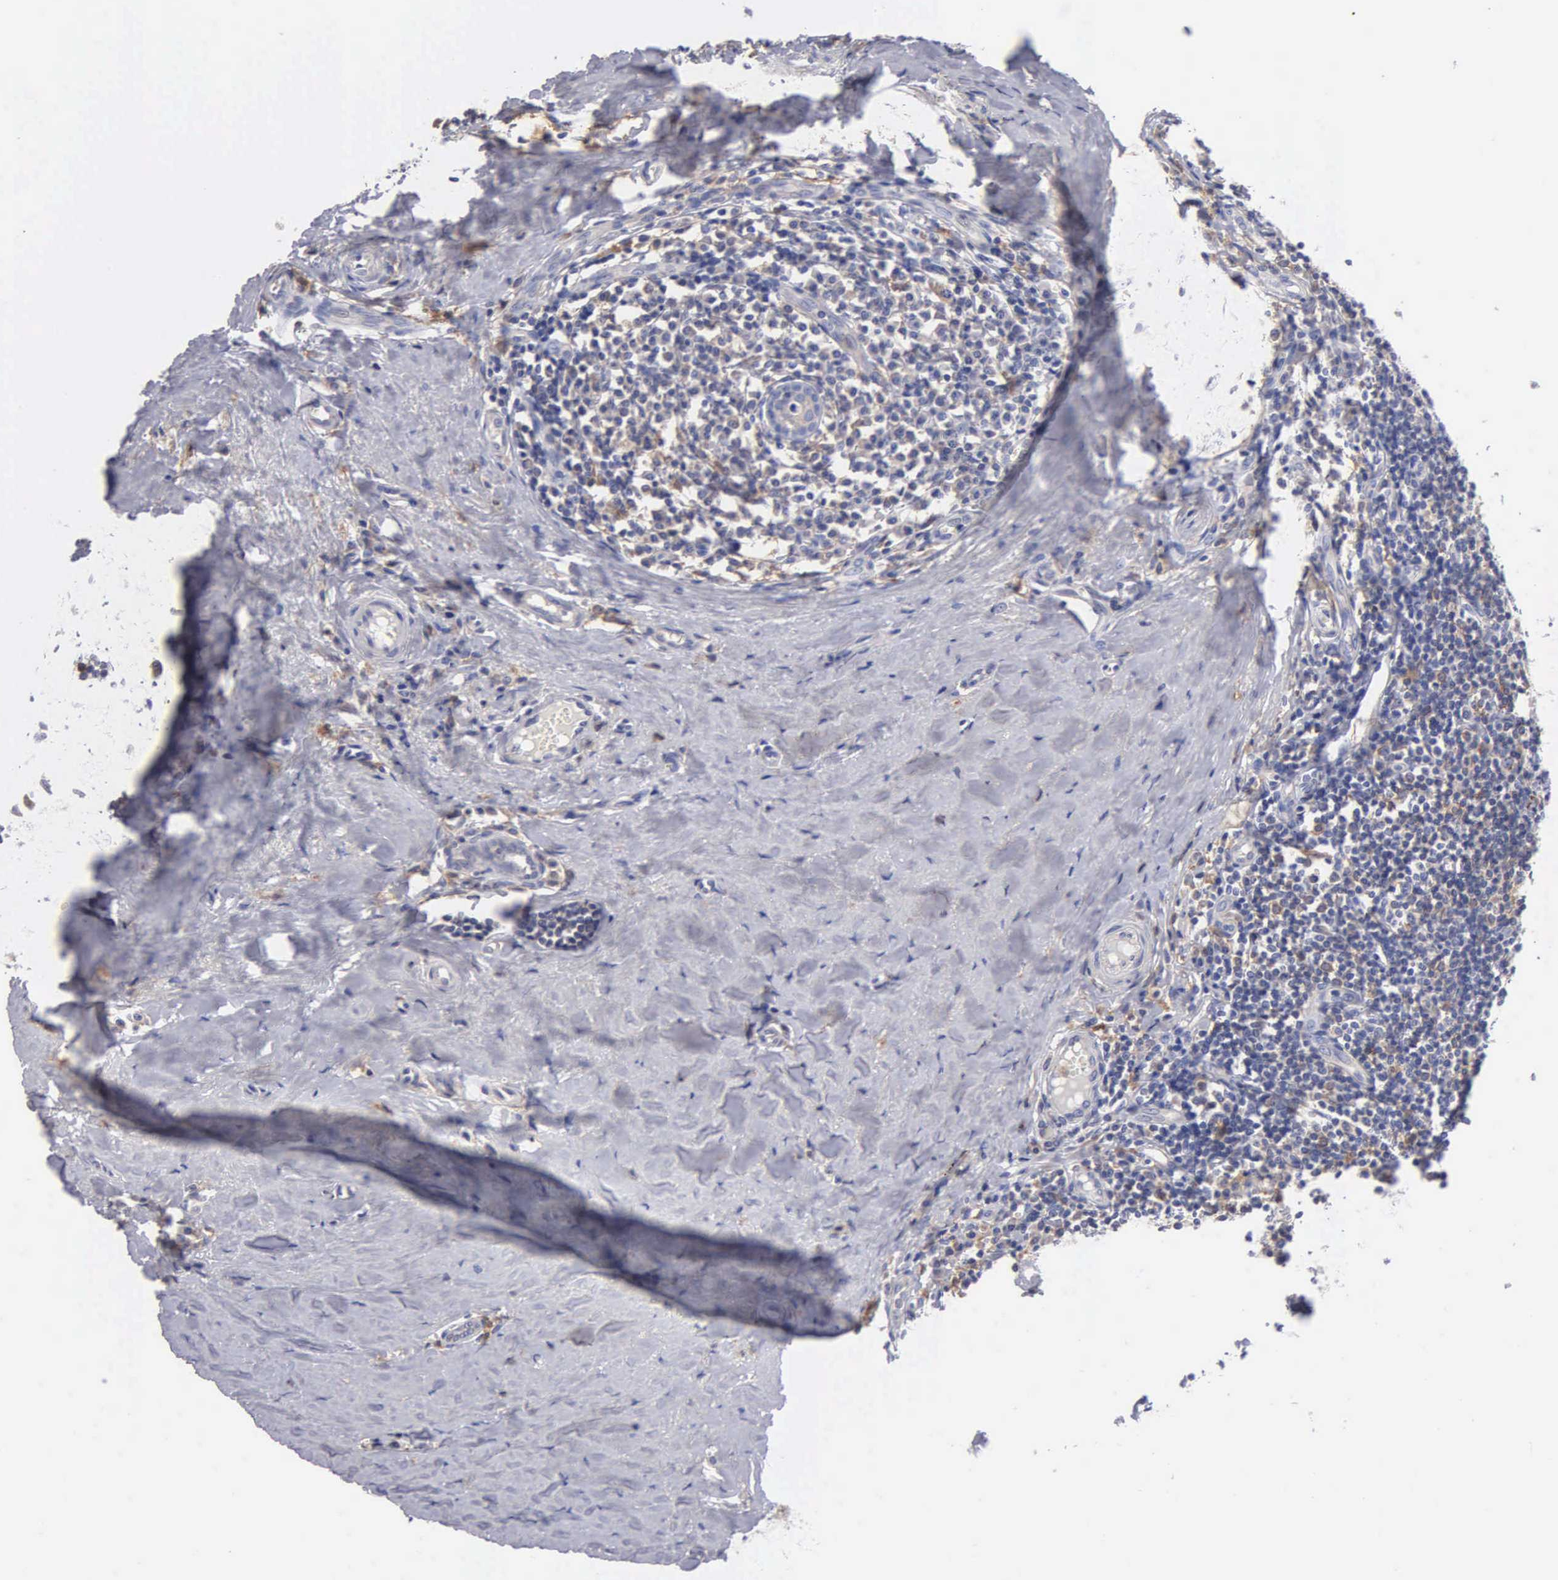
{"staining": {"intensity": "negative", "quantity": "none", "location": "none"}, "tissue": "tonsil", "cell_type": "Germinal center cells", "image_type": "normal", "snomed": [{"axis": "morphology", "description": "Normal tissue, NOS"}, {"axis": "topography", "description": "Tonsil"}], "caption": "High magnification brightfield microscopy of normal tonsil stained with DAB (brown) and counterstained with hematoxylin (blue): germinal center cells show no significant staining. (Immunohistochemistry, brightfield microscopy, high magnification).", "gene": "PTGS2", "patient": {"sex": "female", "age": 41}}